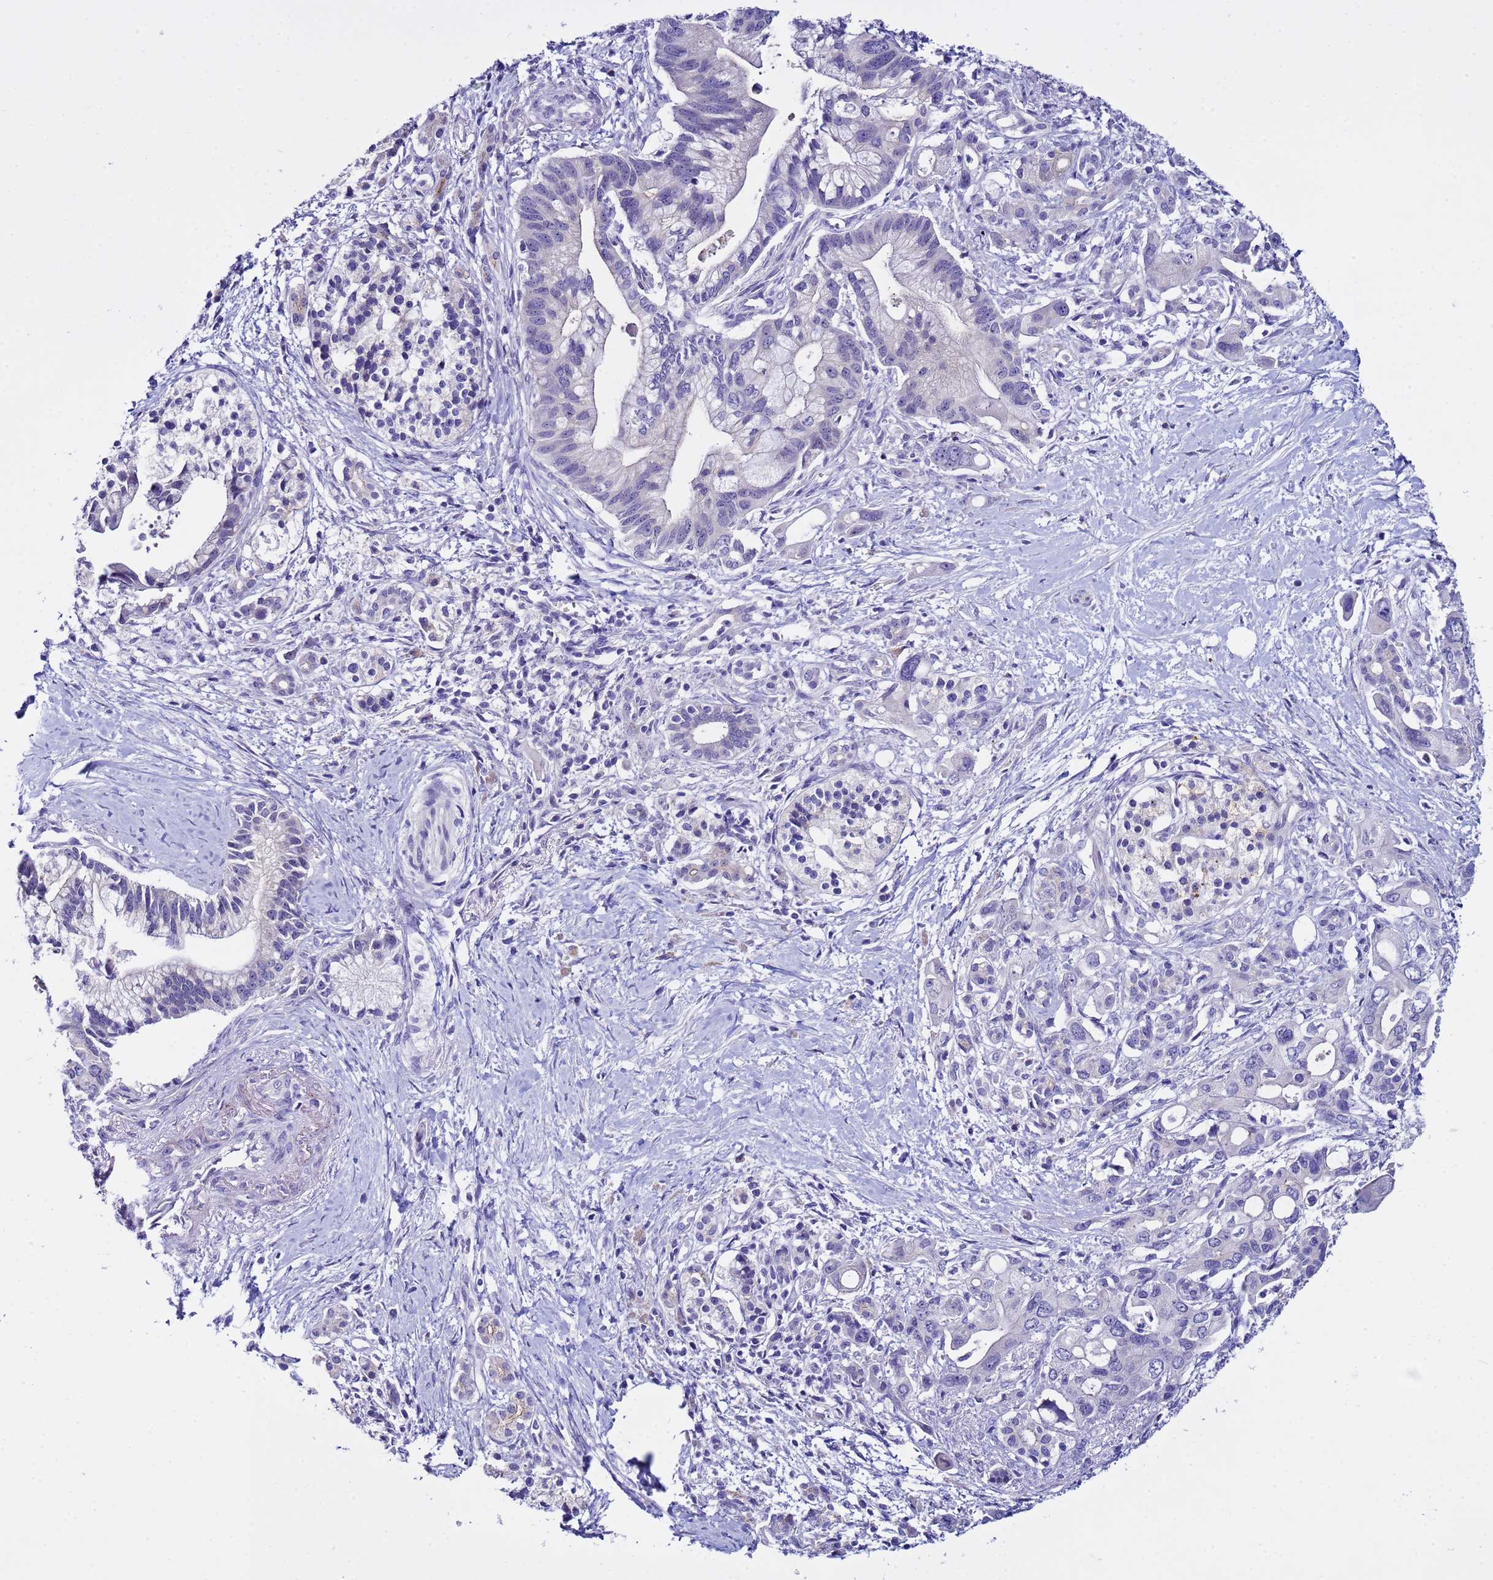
{"staining": {"intensity": "negative", "quantity": "none", "location": "none"}, "tissue": "pancreatic cancer", "cell_type": "Tumor cells", "image_type": "cancer", "snomed": [{"axis": "morphology", "description": "Adenocarcinoma, NOS"}, {"axis": "topography", "description": "Pancreas"}], "caption": "This is an immunohistochemistry micrograph of human pancreatic cancer. There is no staining in tumor cells.", "gene": "IGSF11", "patient": {"sex": "male", "age": 68}}